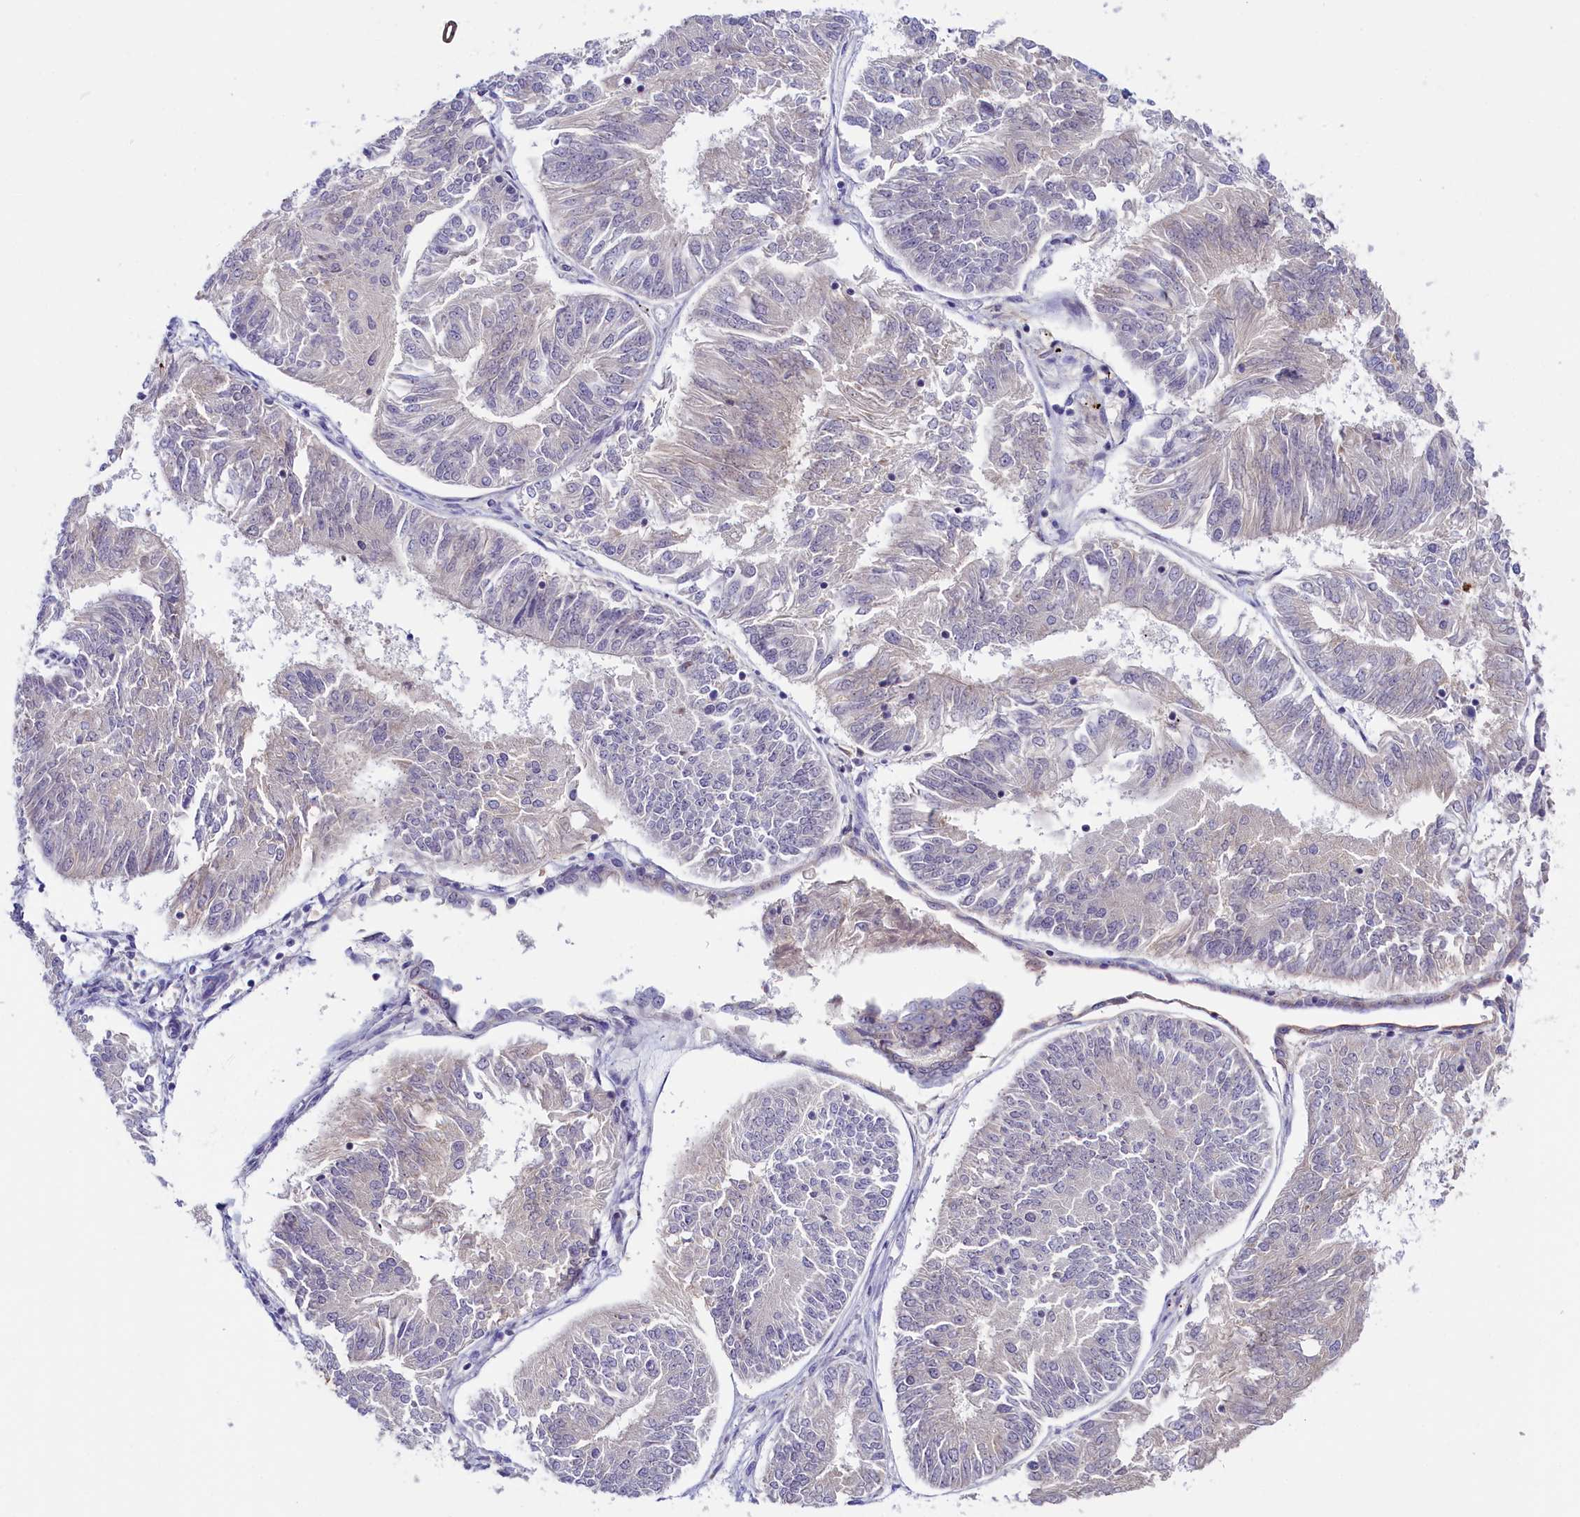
{"staining": {"intensity": "negative", "quantity": "none", "location": "none"}, "tissue": "endometrial cancer", "cell_type": "Tumor cells", "image_type": "cancer", "snomed": [{"axis": "morphology", "description": "Adenocarcinoma, NOS"}, {"axis": "topography", "description": "Endometrium"}], "caption": "The photomicrograph demonstrates no significant expression in tumor cells of adenocarcinoma (endometrial).", "gene": "ADGRD1", "patient": {"sex": "female", "age": 58}}